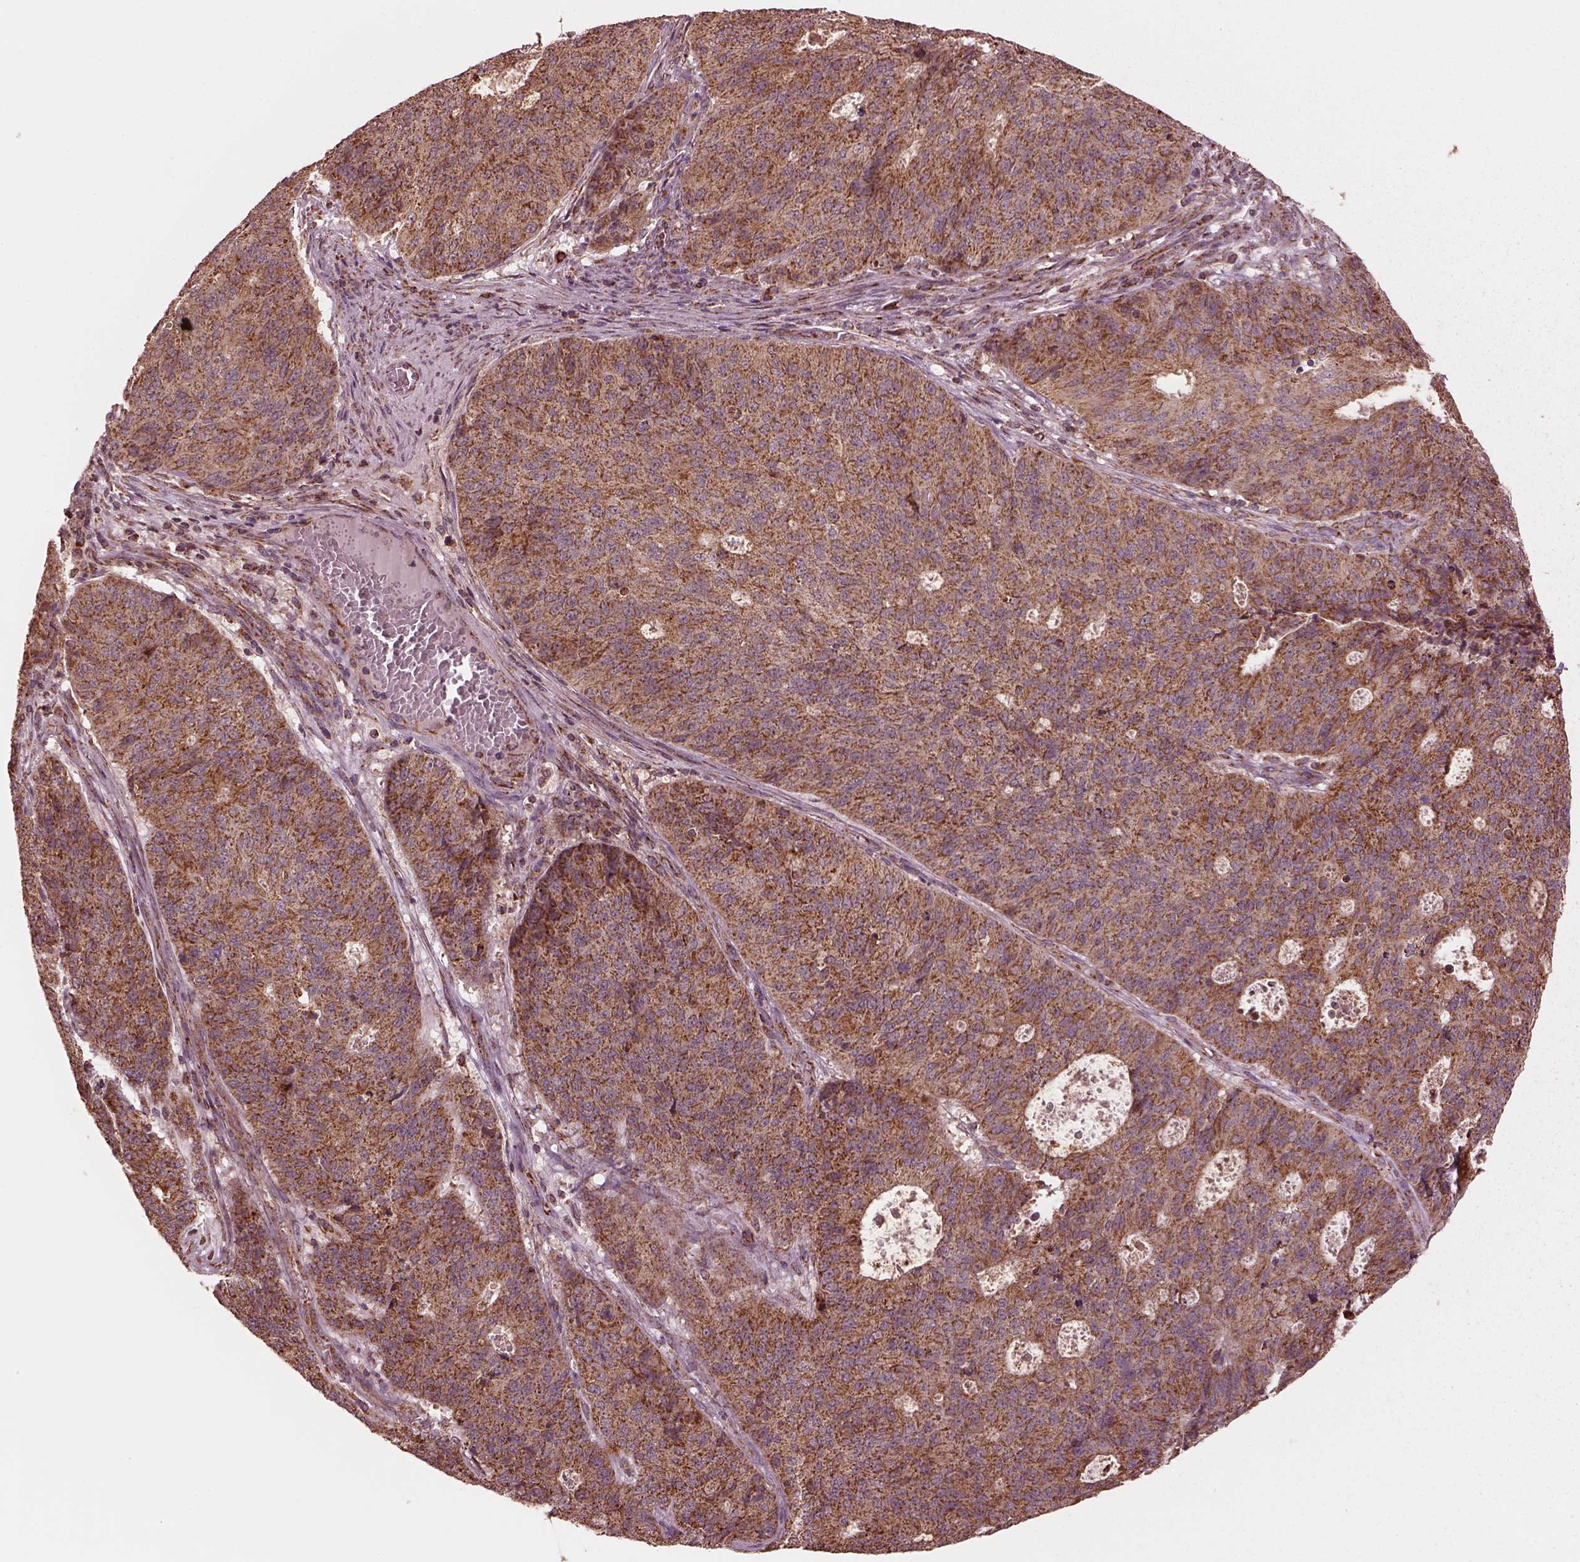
{"staining": {"intensity": "moderate", "quantity": ">75%", "location": "cytoplasmic/membranous"}, "tissue": "endometrial cancer", "cell_type": "Tumor cells", "image_type": "cancer", "snomed": [{"axis": "morphology", "description": "Adenocarcinoma, NOS"}, {"axis": "topography", "description": "Endometrium"}], "caption": "Endometrial cancer (adenocarcinoma) stained with immunohistochemistry shows moderate cytoplasmic/membranous staining in approximately >75% of tumor cells.", "gene": "NDUFB10", "patient": {"sex": "female", "age": 82}}